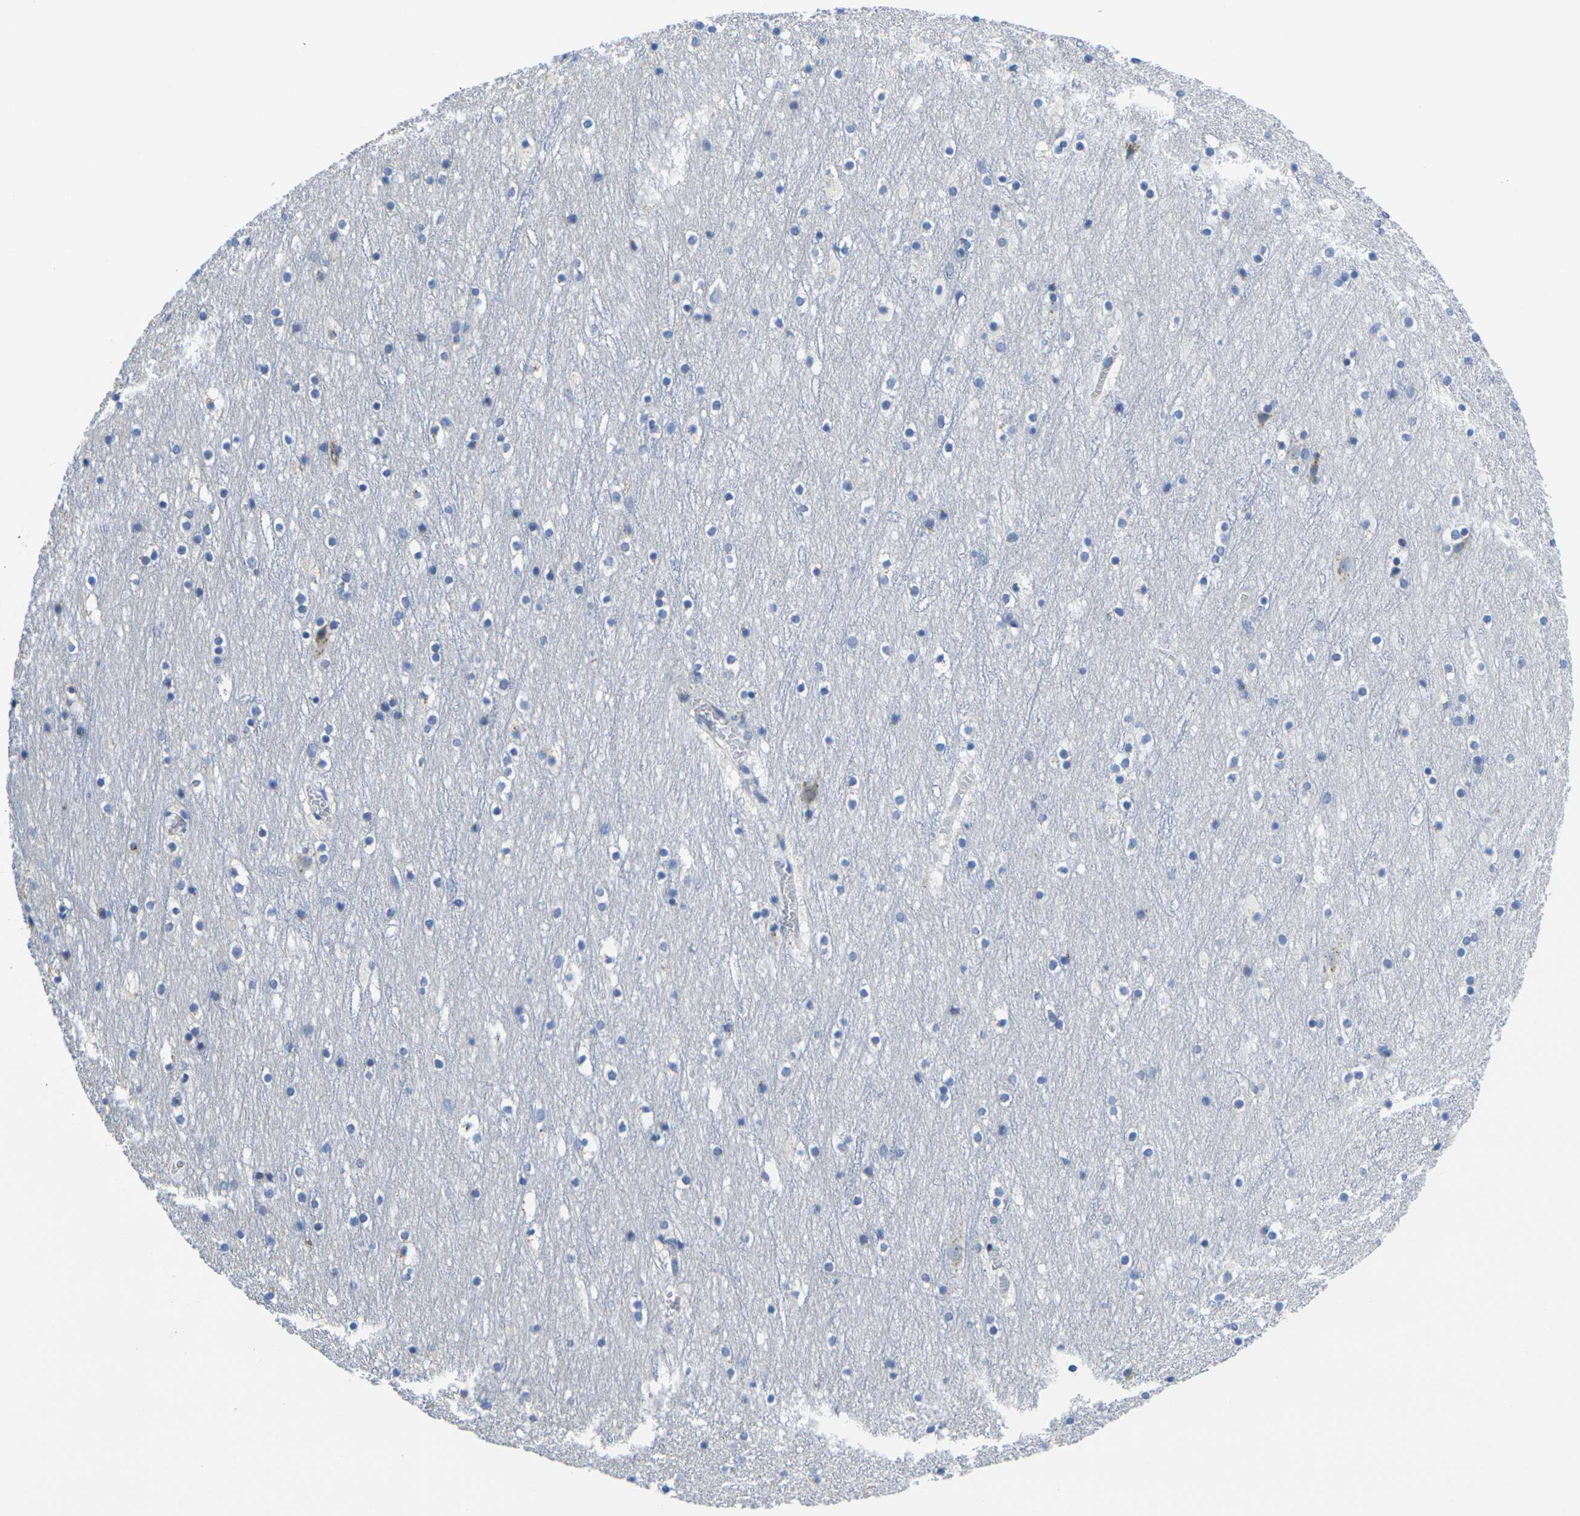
{"staining": {"intensity": "negative", "quantity": "none", "location": "none"}, "tissue": "cerebral cortex", "cell_type": "Endothelial cells", "image_type": "normal", "snomed": [{"axis": "morphology", "description": "Normal tissue, NOS"}, {"axis": "topography", "description": "Cerebral cortex"}], "caption": "Micrograph shows no significant protein staining in endothelial cells of unremarkable cerebral cortex.", "gene": "CRK", "patient": {"sex": "male", "age": 45}}